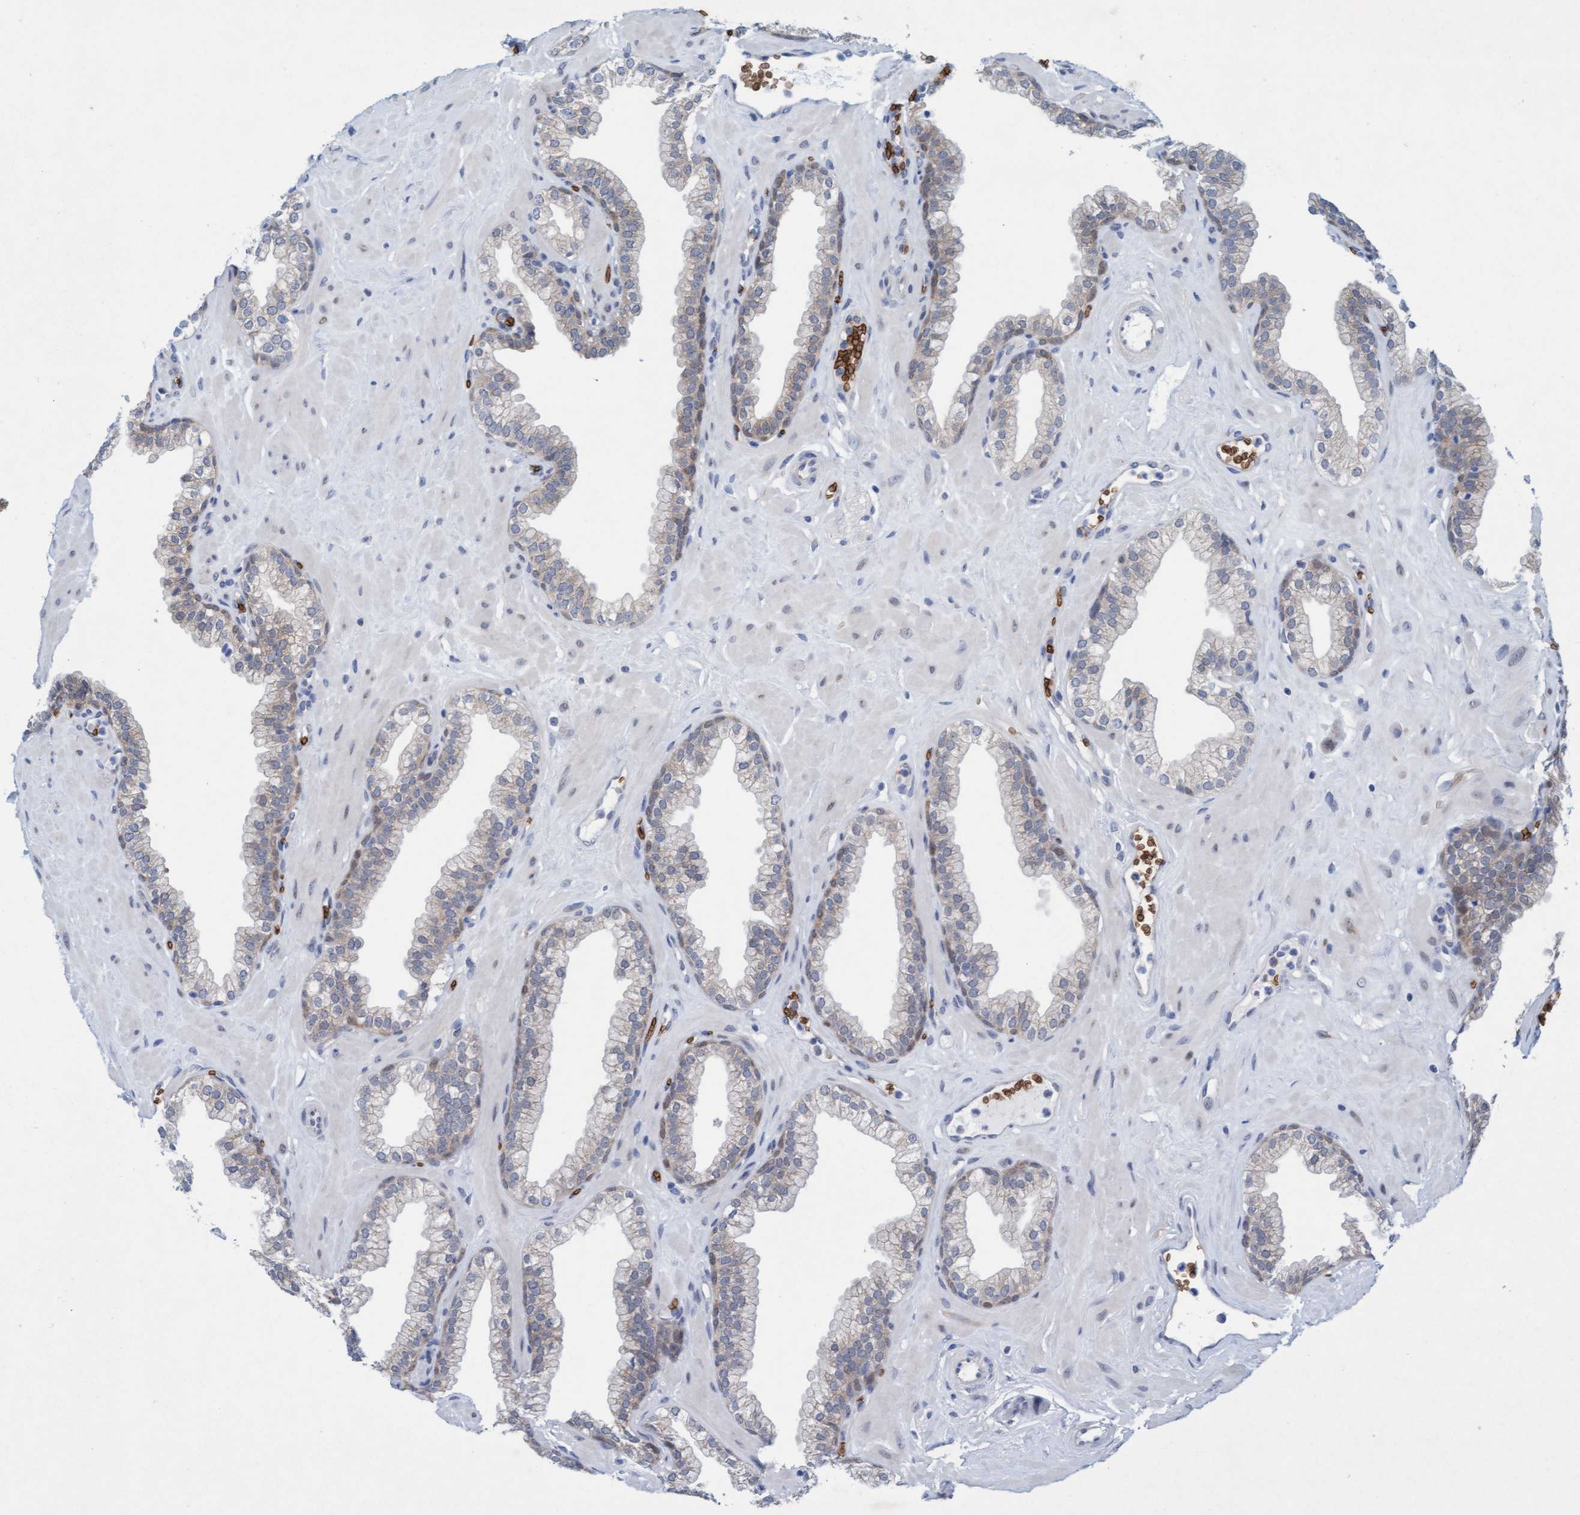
{"staining": {"intensity": "weak", "quantity": "<25%", "location": "cytoplasmic/membranous"}, "tissue": "prostate", "cell_type": "Glandular cells", "image_type": "normal", "snomed": [{"axis": "morphology", "description": "Normal tissue, NOS"}, {"axis": "morphology", "description": "Urothelial carcinoma, Low grade"}, {"axis": "topography", "description": "Urinary bladder"}, {"axis": "topography", "description": "Prostate"}], "caption": "This is an immunohistochemistry (IHC) micrograph of unremarkable human prostate. There is no expression in glandular cells.", "gene": "SPEM2", "patient": {"sex": "male", "age": 60}}